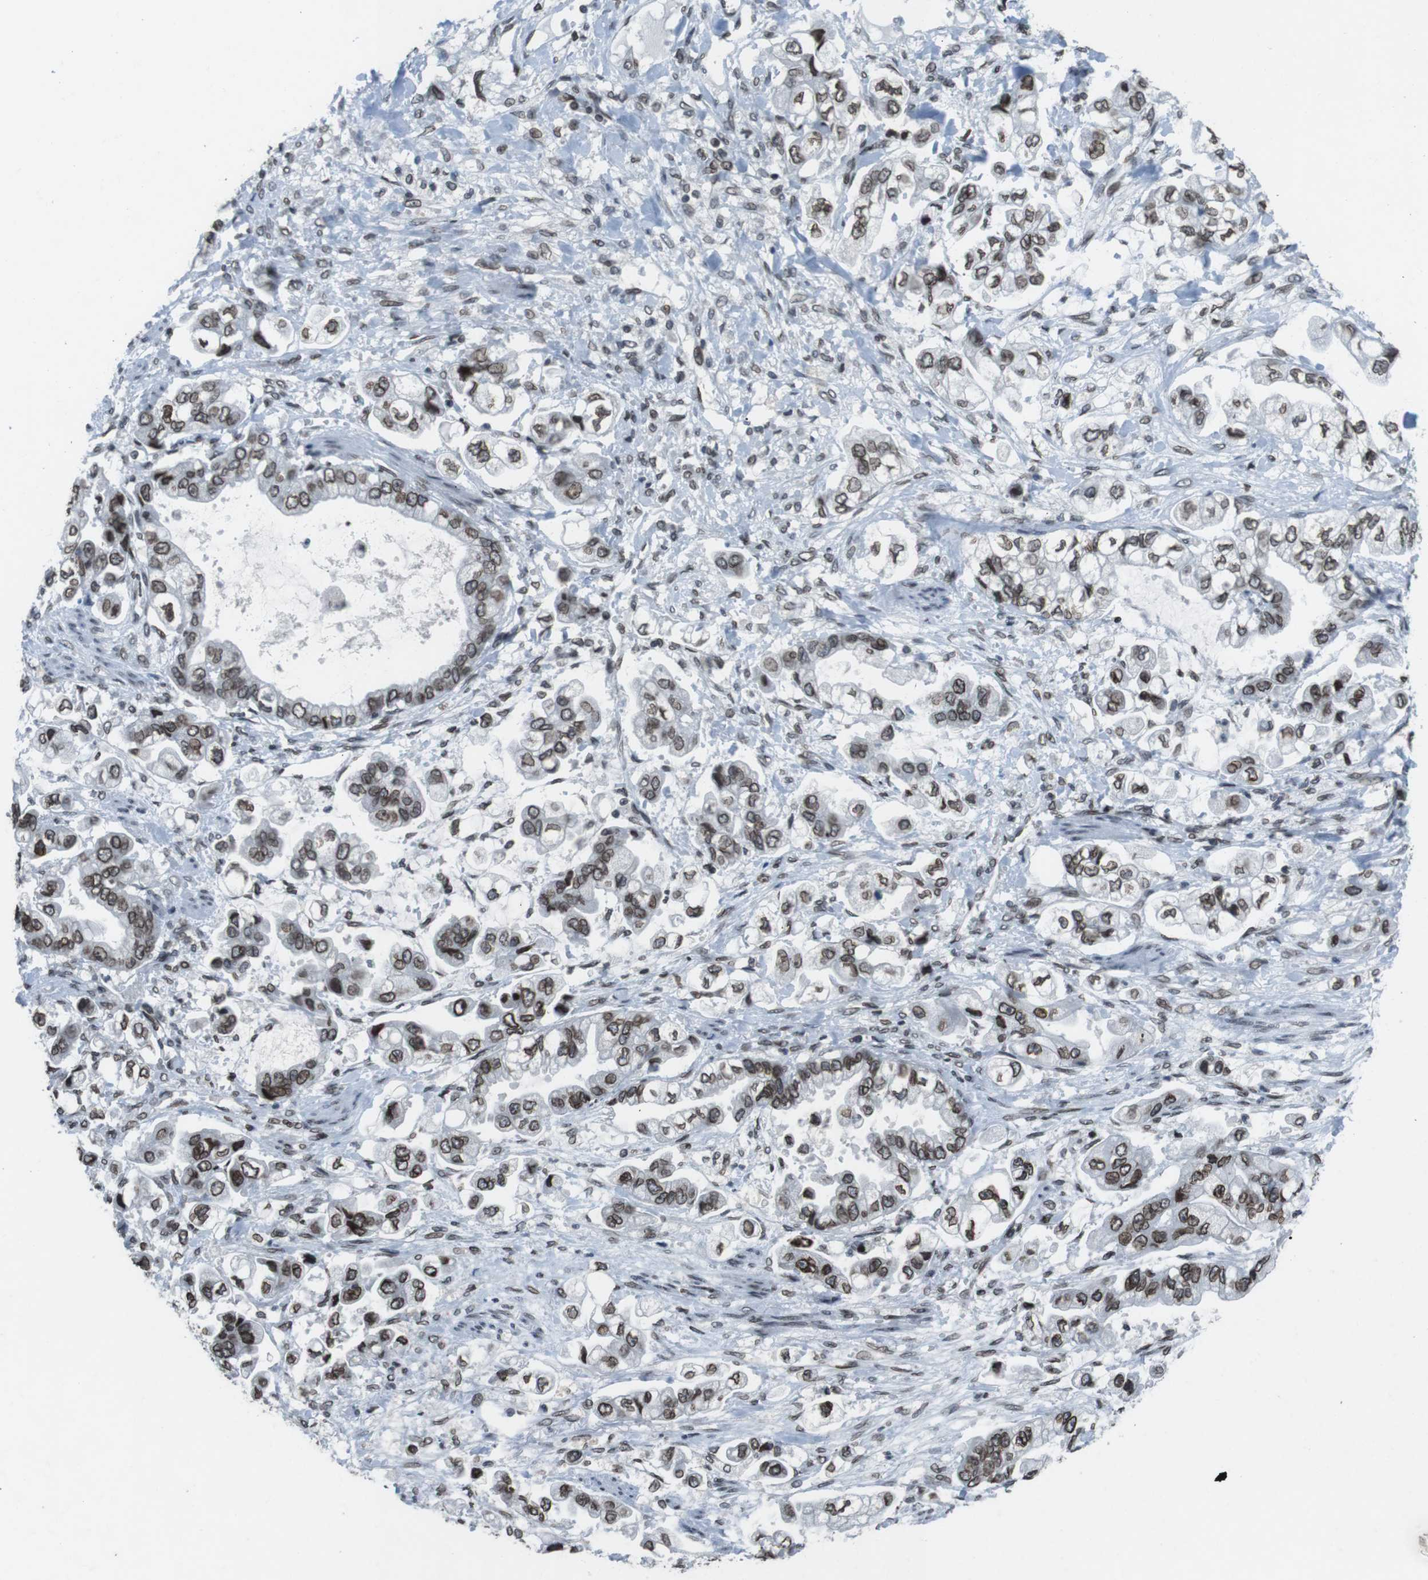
{"staining": {"intensity": "moderate", "quantity": ">75%", "location": "cytoplasmic/membranous,nuclear"}, "tissue": "stomach cancer", "cell_type": "Tumor cells", "image_type": "cancer", "snomed": [{"axis": "morphology", "description": "Normal tissue, NOS"}, {"axis": "morphology", "description": "Adenocarcinoma, NOS"}, {"axis": "topography", "description": "Stomach"}], "caption": "Human stomach cancer stained with a brown dye reveals moderate cytoplasmic/membranous and nuclear positive positivity in about >75% of tumor cells.", "gene": "MAD1L1", "patient": {"sex": "male", "age": 62}}